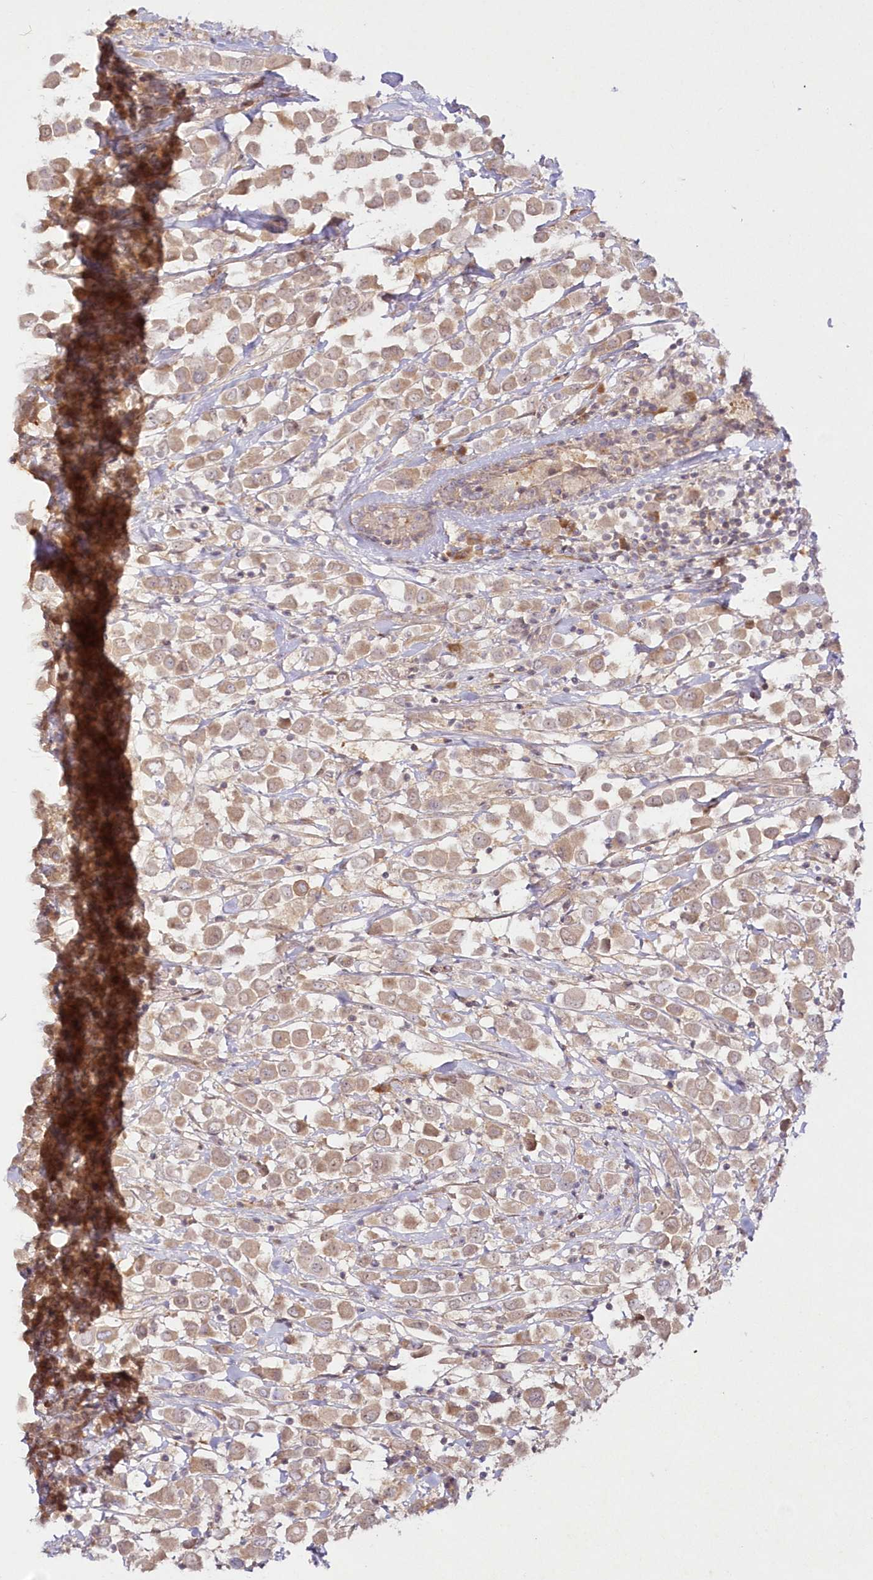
{"staining": {"intensity": "moderate", "quantity": ">75%", "location": "cytoplasmic/membranous"}, "tissue": "breast cancer", "cell_type": "Tumor cells", "image_type": "cancer", "snomed": [{"axis": "morphology", "description": "Duct carcinoma"}, {"axis": "topography", "description": "Breast"}], "caption": "Immunohistochemical staining of breast cancer (intraductal carcinoma) reveals moderate cytoplasmic/membranous protein staining in approximately >75% of tumor cells.", "gene": "IPMK", "patient": {"sex": "female", "age": 61}}